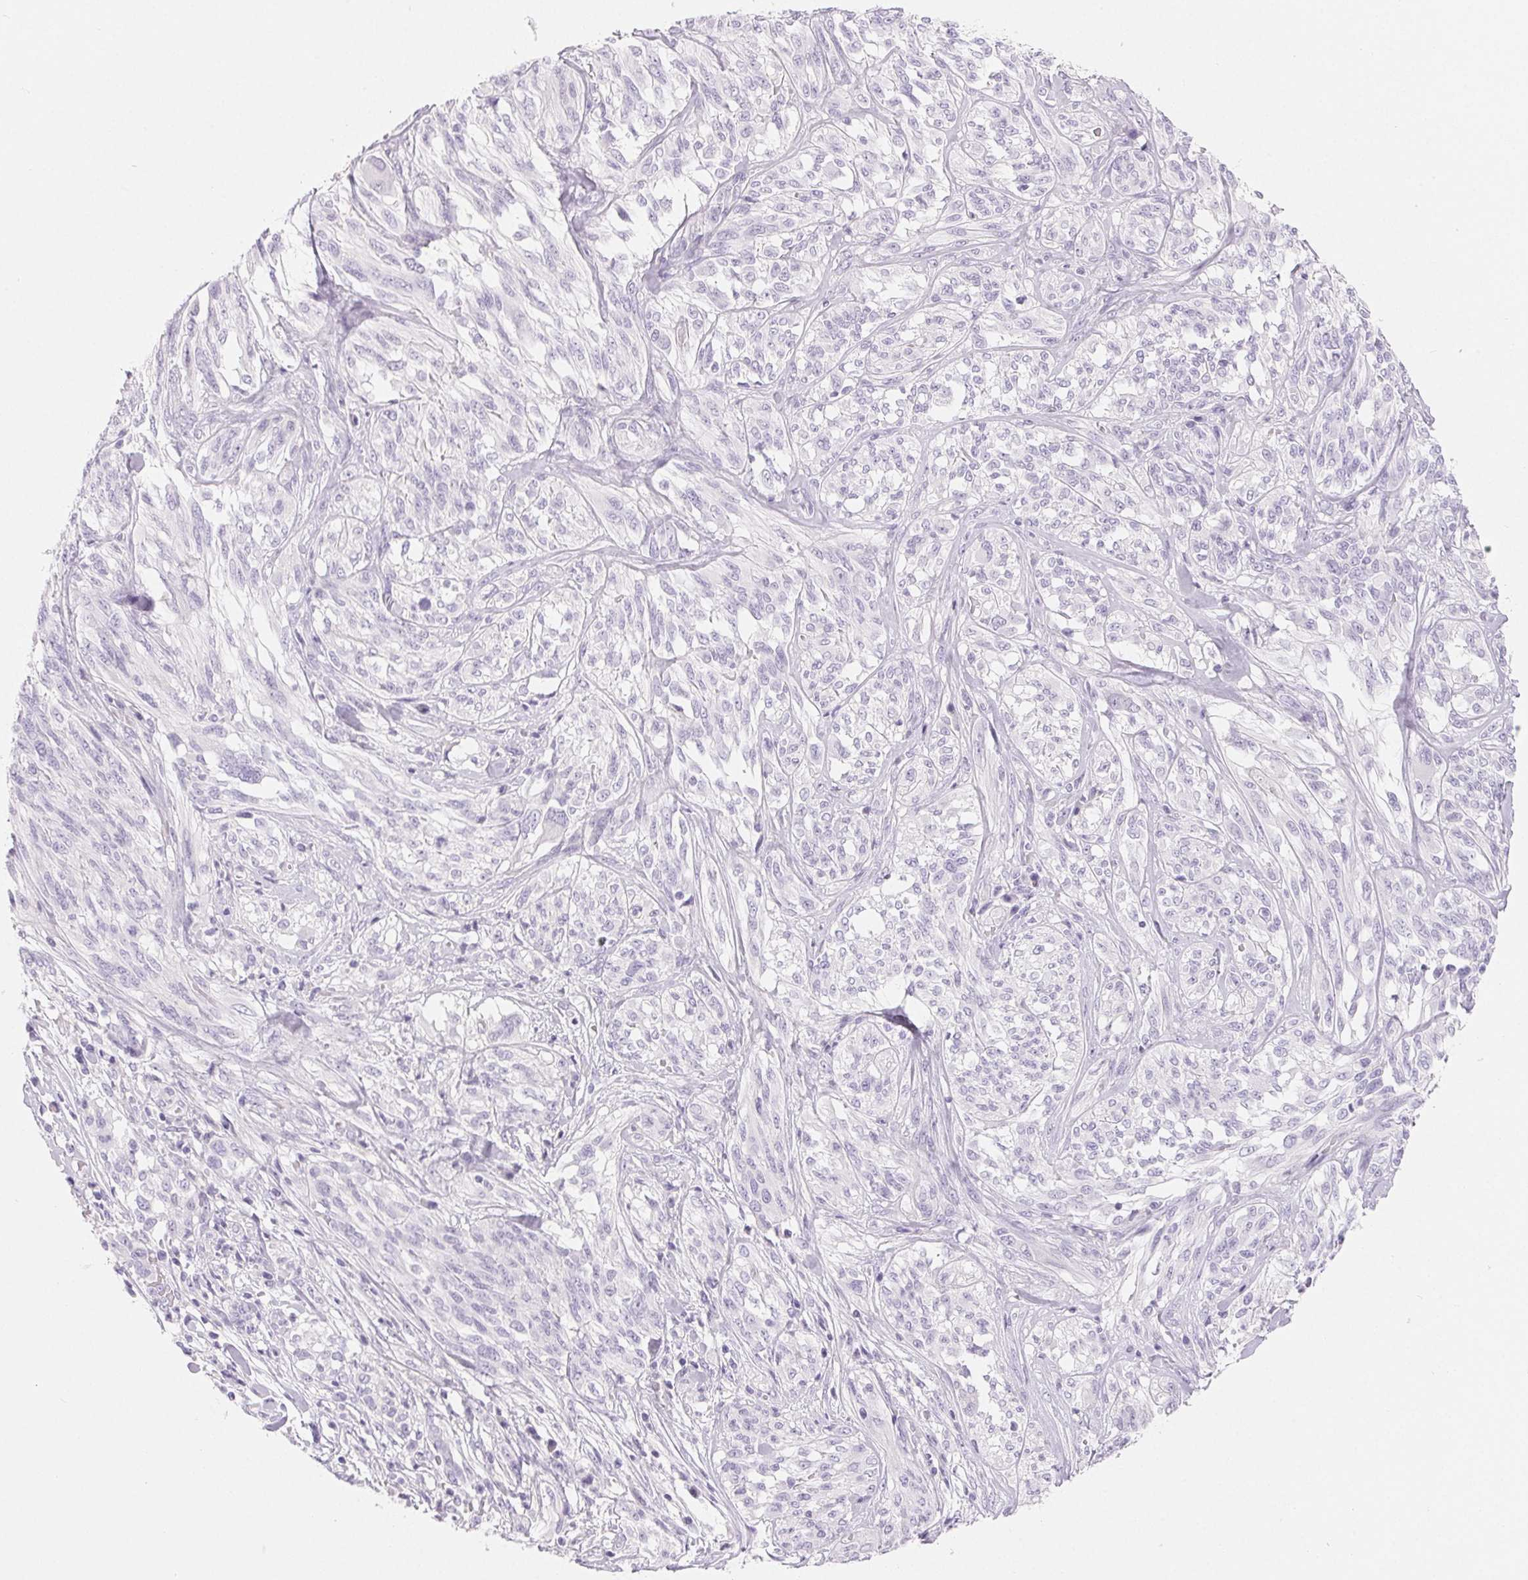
{"staining": {"intensity": "negative", "quantity": "none", "location": "none"}, "tissue": "melanoma", "cell_type": "Tumor cells", "image_type": "cancer", "snomed": [{"axis": "morphology", "description": "Malignant melanoma, NOS"}, {"axis": "topography", "description": "Skin"}], "caption": "A high-resolution image shows immunohistochemistry (IHC) staining of melanoma, which reveals no significant expression in tumor cells. (IHC, brightfield microscopy, high magnification).", "gene": "SPACA5B", "patient": {"sex": "female", "age": 91}}